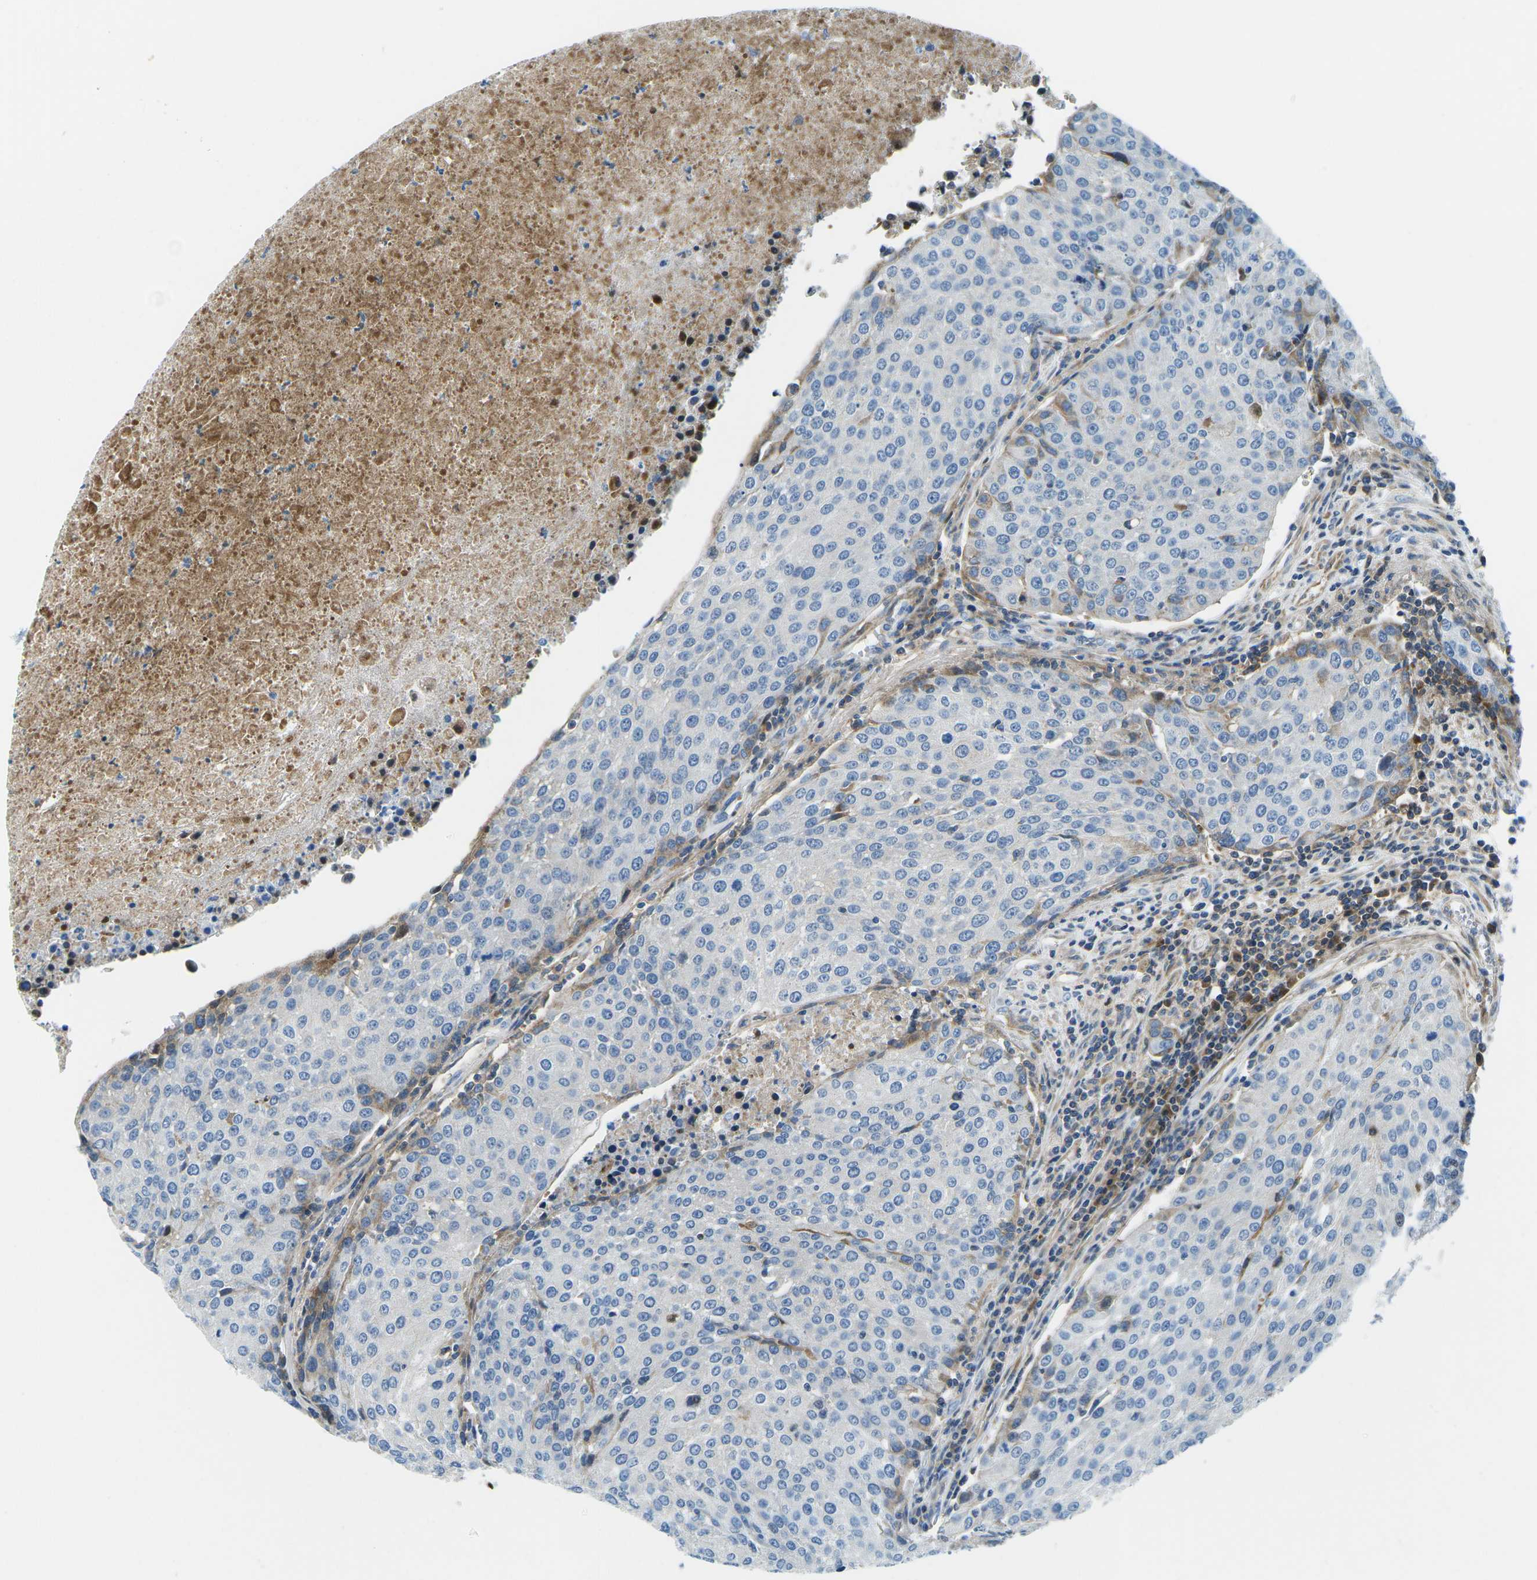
{"staining": {"intensity": "negative", "quantity": "none", "location": "none"}, "tissue": "urothelial cancer", "cell_type": "Tumor cells", "image_type": "cancer", "snomed": [{"axis": "morphology", "description": "Urothelial carcinoma, High grade"}, {"axis": "topography", "description": "Urinary bladder"}], "caption": "The image demonstrates no staining of tumor cells in urothelial cancer. (DAB immunohistochemistry (IHC) visualized using brightfield microscopy, high magnification).", "gene": "CFB", "patient": {"sex": "female", "age": 85}}